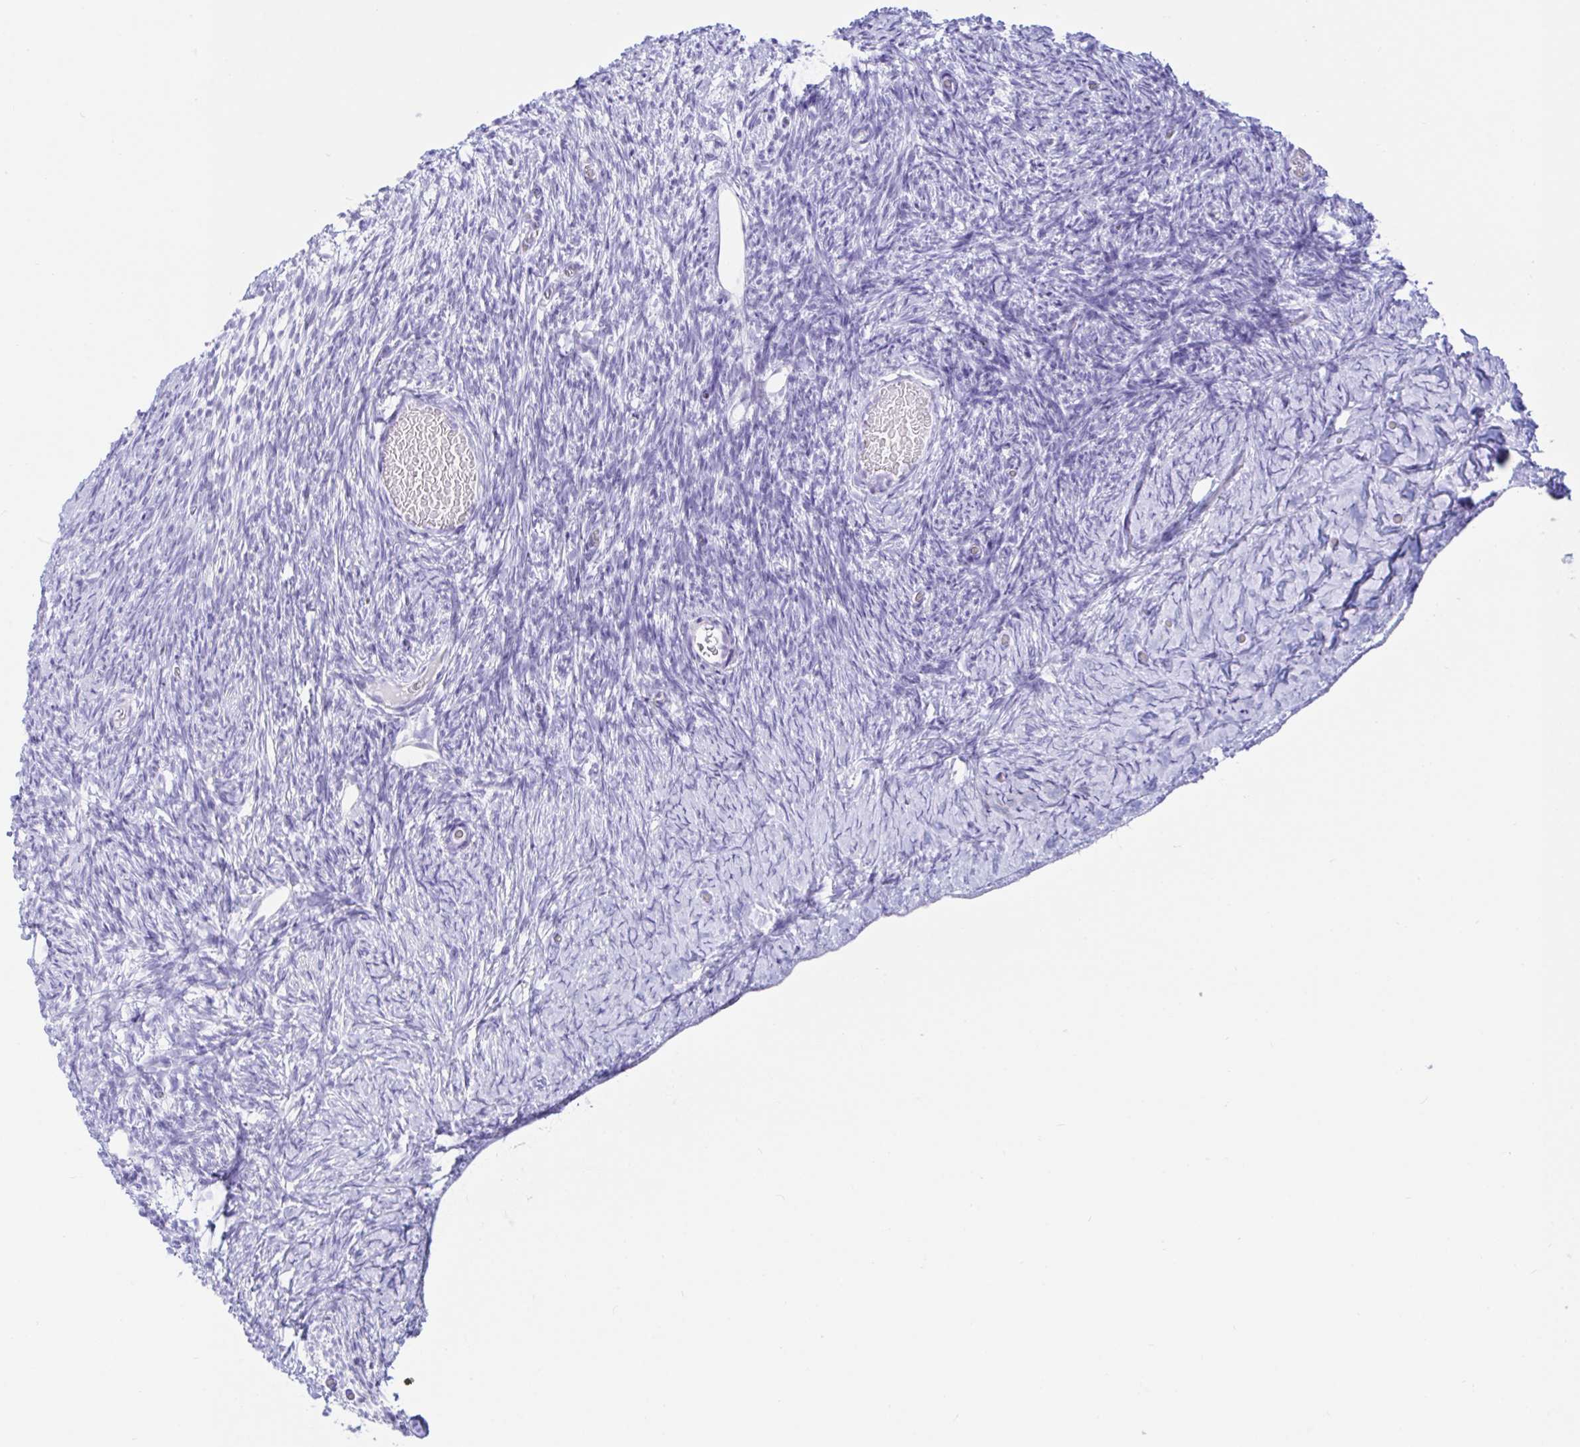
{"staining": {"intensity": "negative", "quantity": "none", "location": "none"}, "tissue": "ovary", "cell_type": "Ovarian stroma cells", "image_type": "normal", "snomed": [{"axis": "morphology", "description": "Normal tissue, NOS"}, {"axis": "topography", "description": "Ovary"}], "caption": "High magnification brightfield microscopy of unremarkable ovary stained with DAB (brown) and counterstained with hematoxylin (blue): ovarian stroma cells show no significant positivity. (DAB (3,3'-diaminobenzidine) immunohistochemistry (IHC), high magnification).", "gene": "PAX8", "patient": {"sex": "female", "age": 39}}